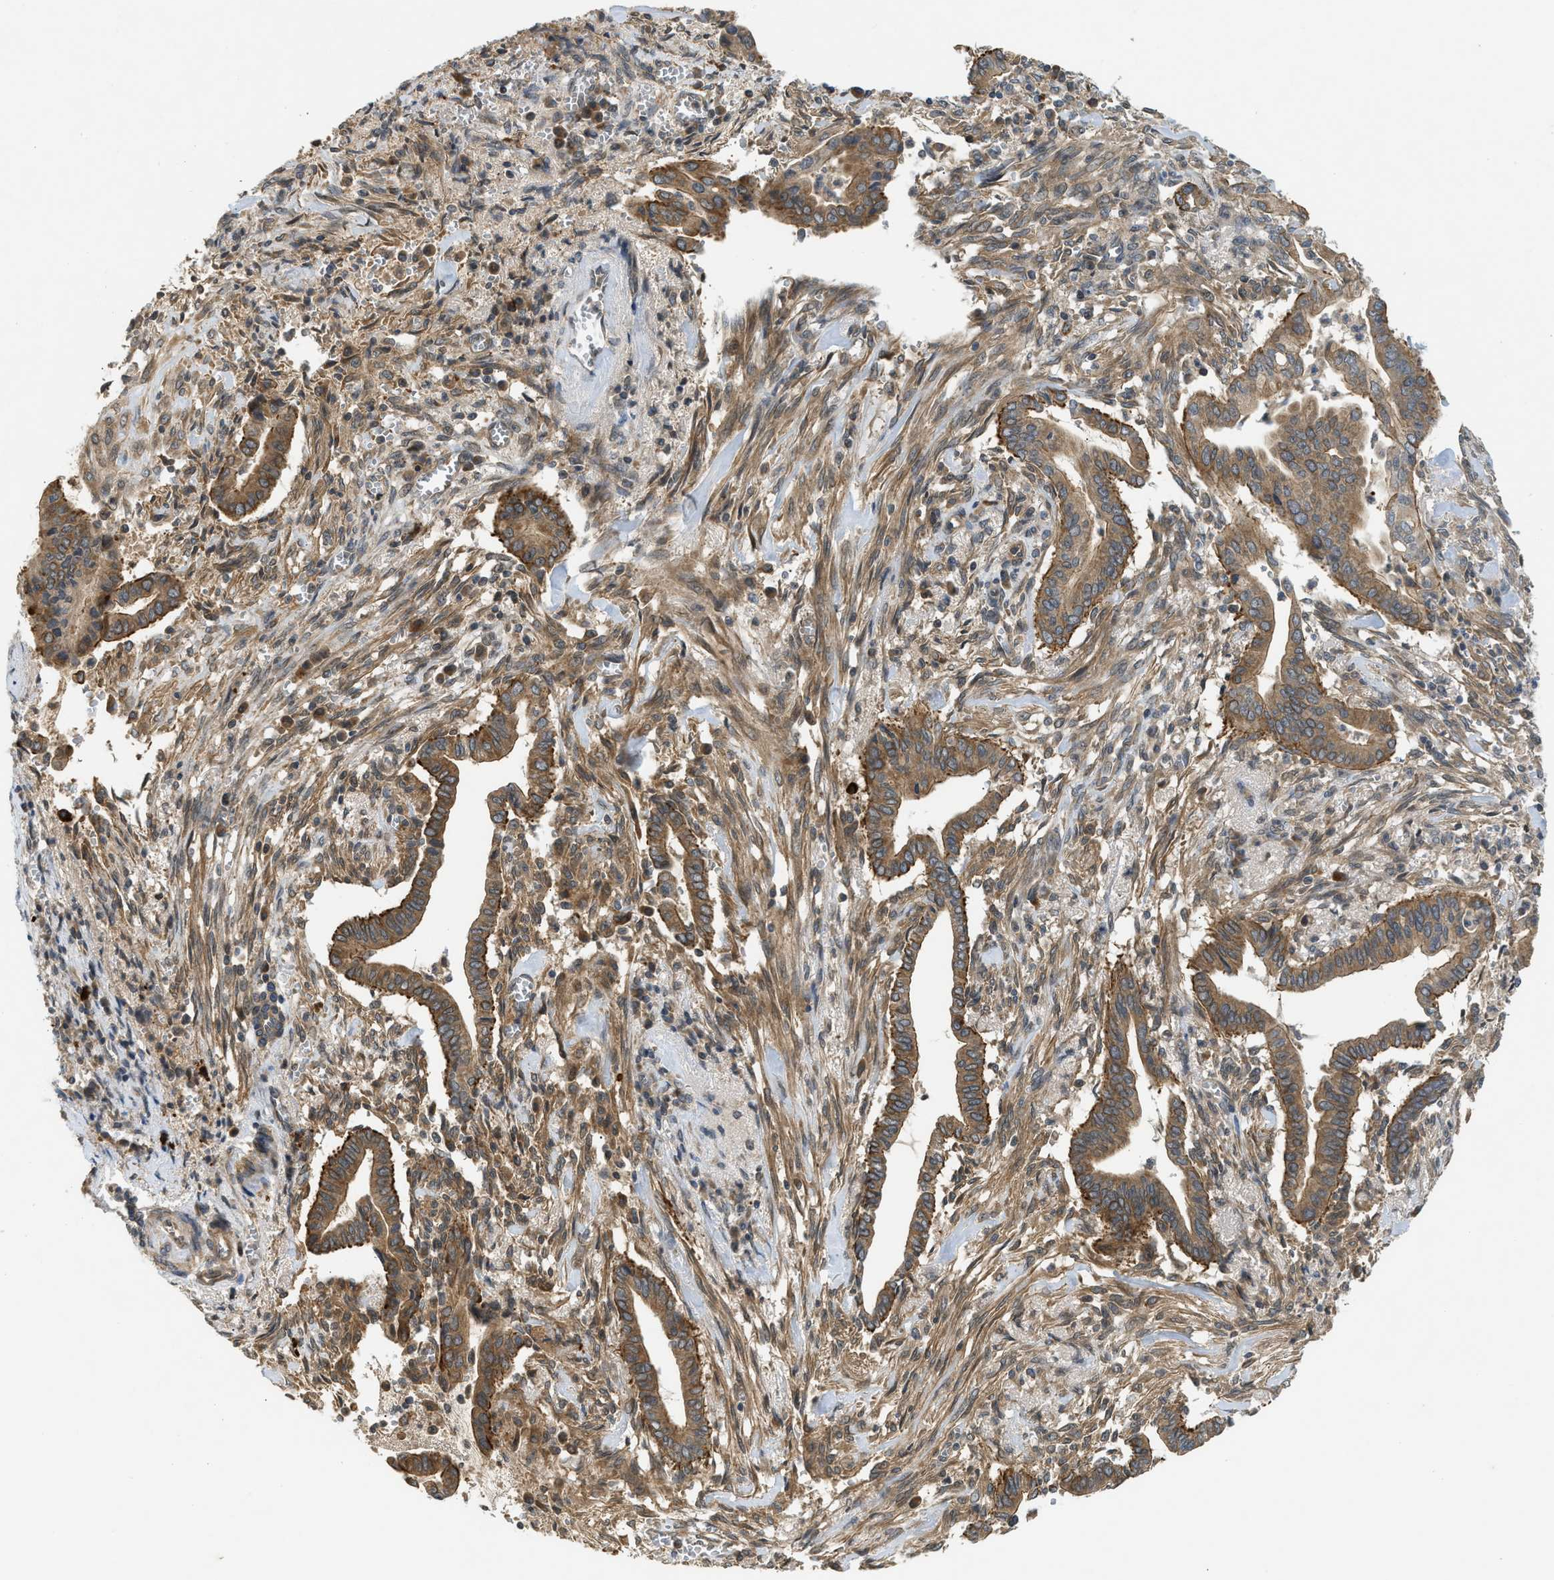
{"staining": {"intensity": "moderate", "quantity": ">75%", "location": "cytoplasmic/membranous"}, "tissue": "cervical cancer", "cell_type": "Tumor cells", "image_type": "cancer", "snomed": [{"axis": "morphology", "description": "Adenocarcinoma, NOS"}, {"axis": "topography", "description": "Cervix"}], "caption": "A brown stain shows moderate cytoplasmic/membranous positivity of a protein in human cervical adenocarcinoma tumor cells.", "gene": "ADCY8", "patient": {"sex": "female", "age": 44}}